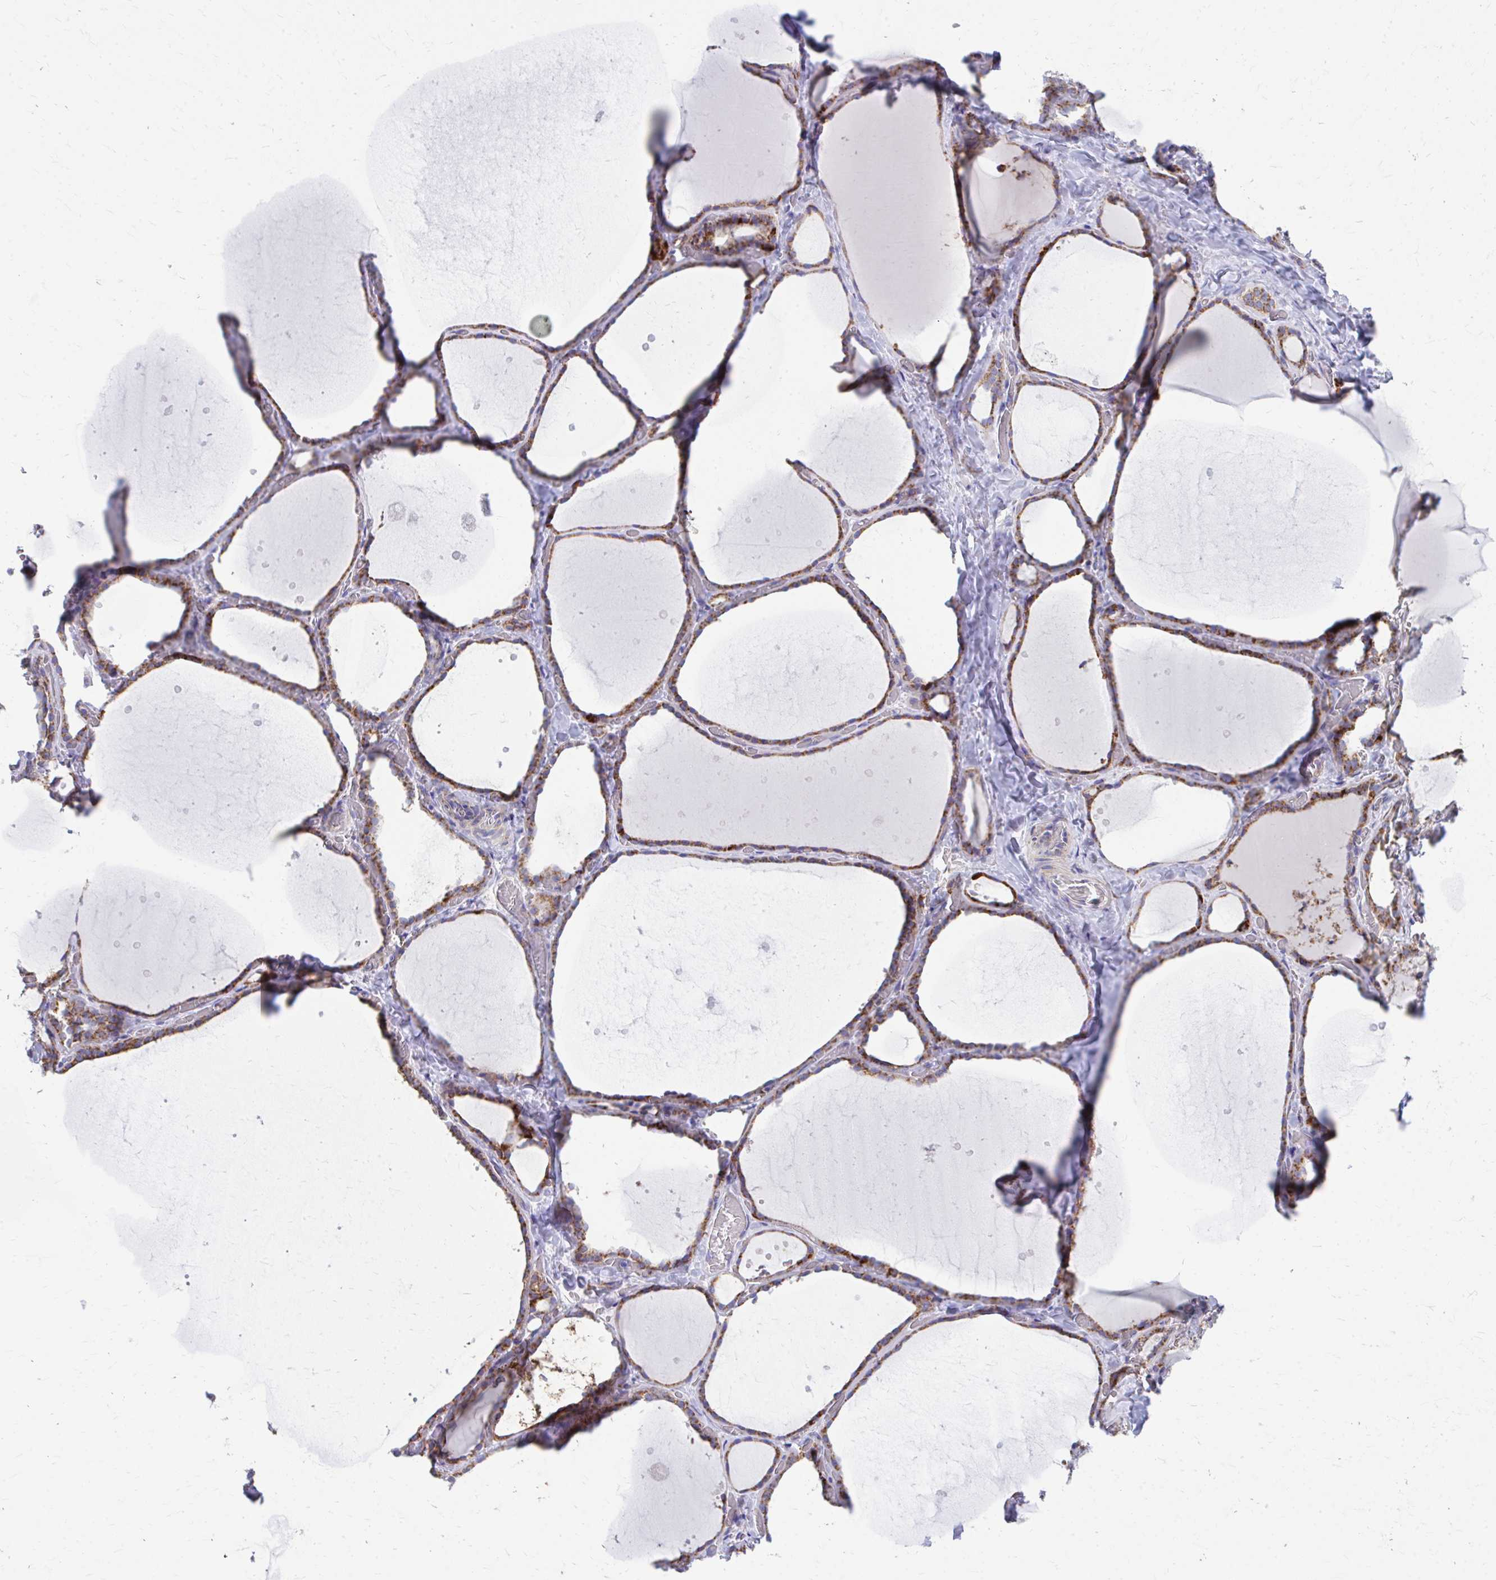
{"staining": {"intensity": "moderate", "quantity": ">75%", "location": "cytoplasmic/membranous"}, "tissue": "thyroid gland", "cell_type": "Glandular cells", "image_type": "normal", "snomed": [{"axis": "morphology", "description": "Normal tissue, NOS"}, {"axis": "topography", "description": "Thyroid gland"}], "caption": "IHC histopathology image of normal thyroid gland: thyroid gland stained using IHC demonstrates medium levels of moderate protein expression localized specifically in the cytoplasmic/membranous of glandular cells, appearing as a cytoplasmic/membranous brown color.", "gene": "MRPL19", "patient": {"sex": "female", "age": 36}}